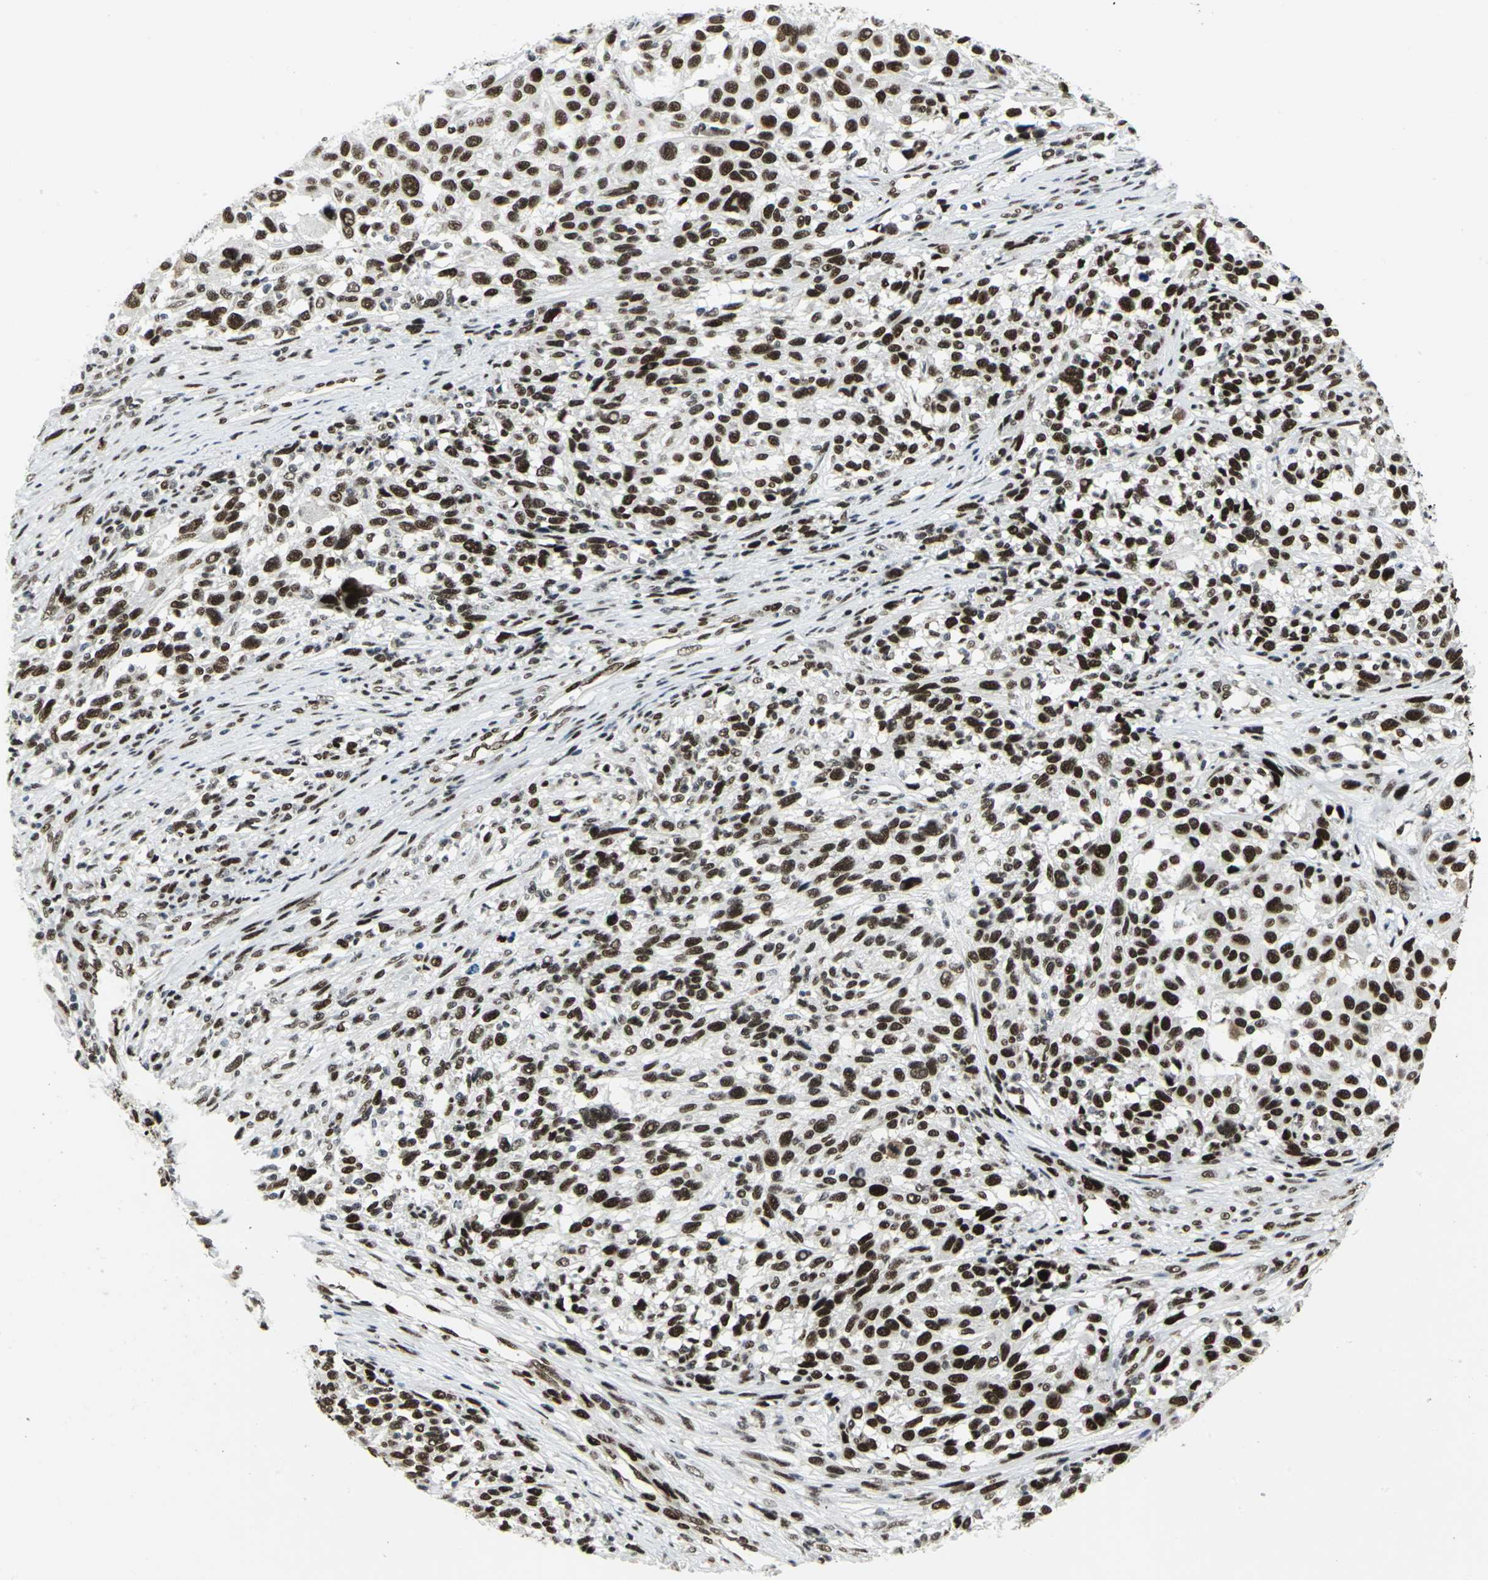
{"staining": {"intensity": "strong", "quantity": ">75%", "location": "nuclear"}, "tissue": "melanoma", "cell_type": "Tumor cells", "image_type": "cancer", "snomed": [{"axis": "morphology", "description": "Malignant melanoma, Metastatic site"}, {"axis": "topography", "description": "Lymph node"}], "caption": "Protein analysis of melanoma tissue displays strong nuclear positivity in approximately >75% of tumor cells. The protein is stained brown, and the nuclei are stained in blue (DAB (3,3'-diaminobenzidine) IHC with brightfield microscopy, high magnification).", "gene": "SMARCA4", "patient": {"sex": "male", "age": 61}}